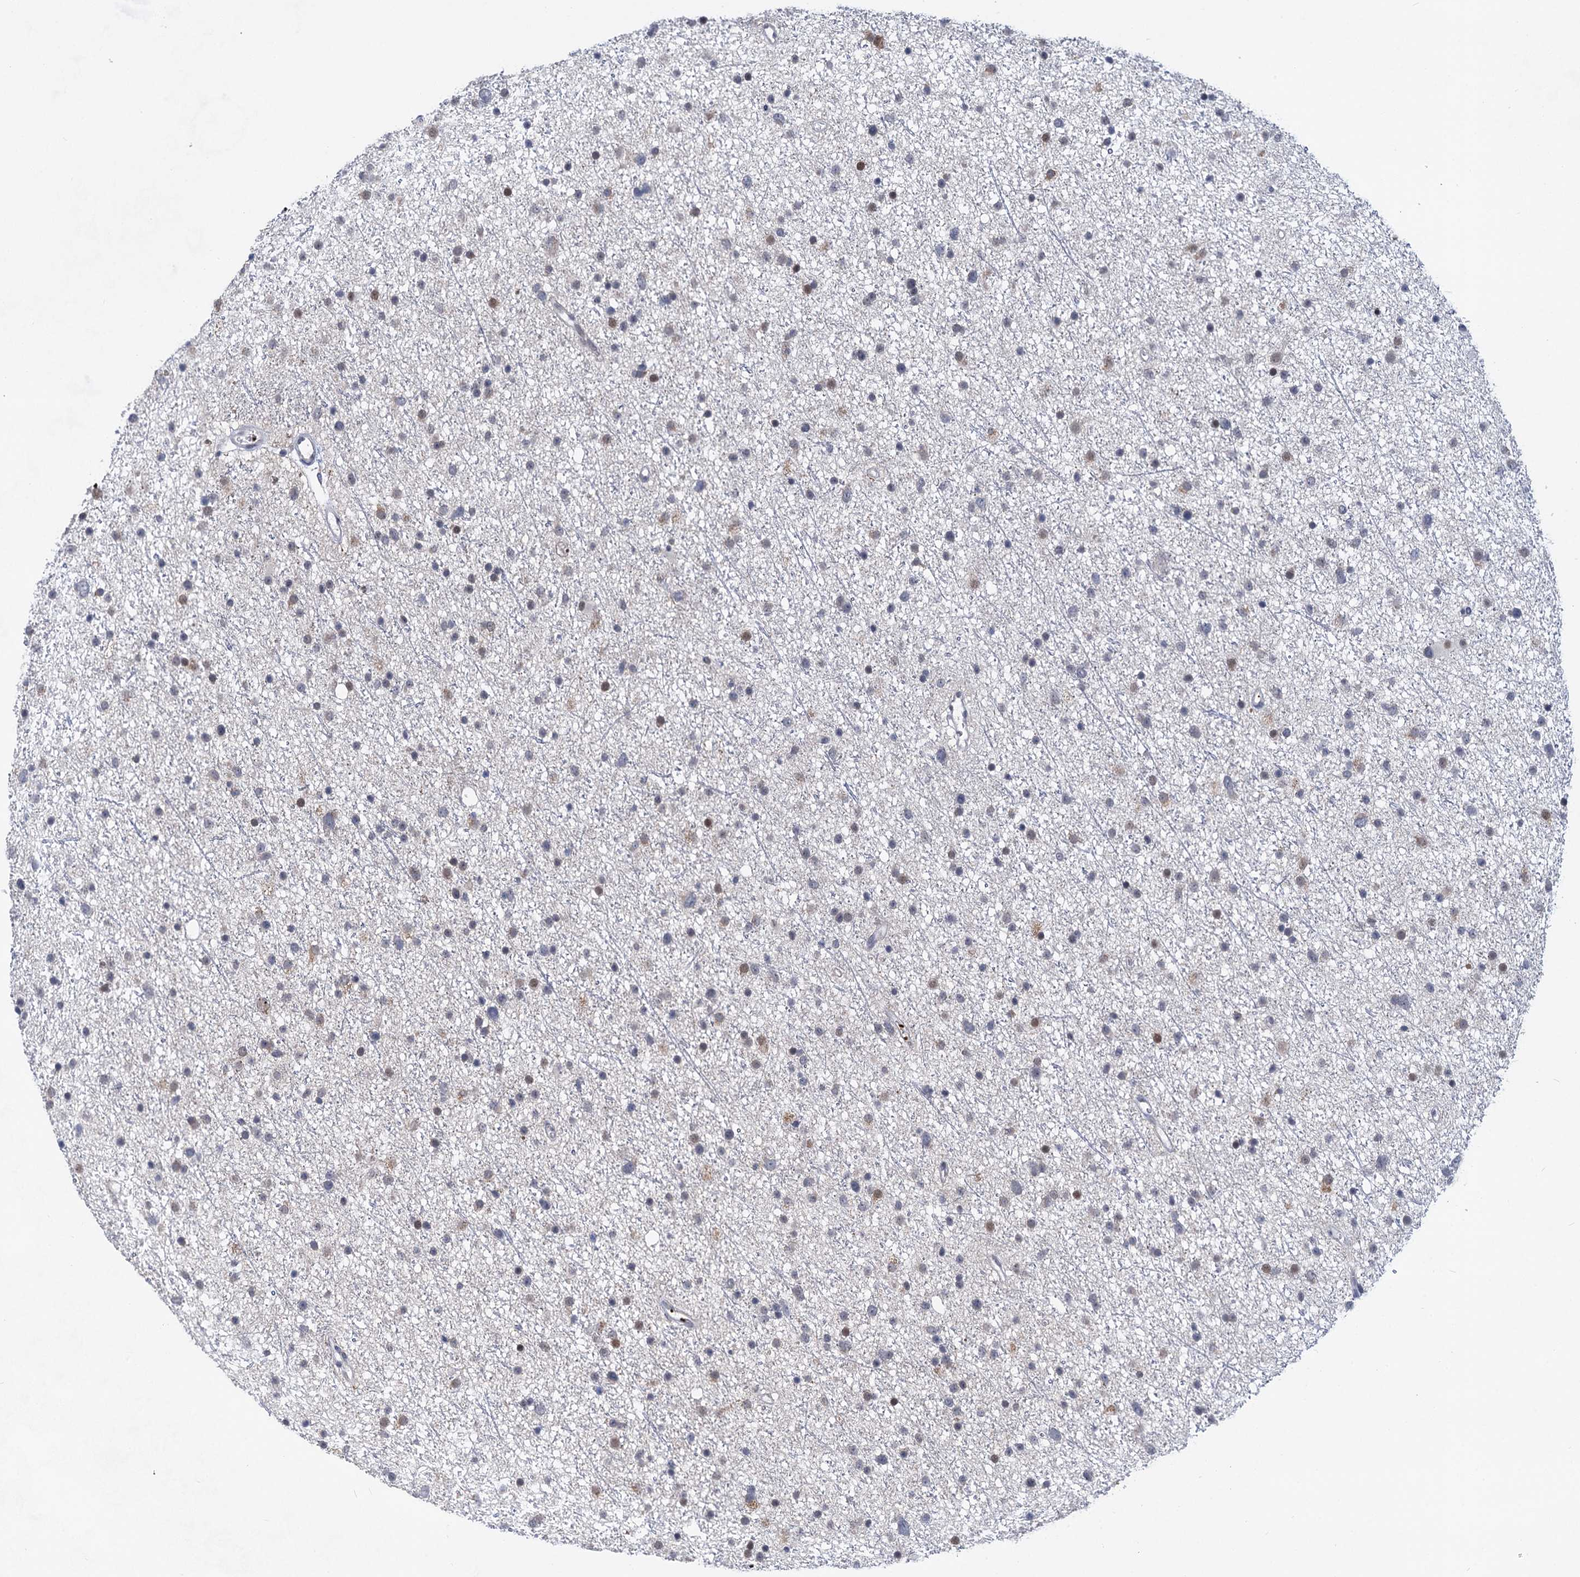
{"staining": {"intensity": "weak", "quantity": "<25%", "location": "nuclear"}, "tissue": "glioma", "cell_type": "Tumor cells", "image_type": "cancer", "snomed": [{"axis": "morphology", "description": "Glioma, malignant, Low grade"}, {"axis": "topography", "description": "Cerebral cortex"}], "caption": "Immunohistochemical staining of human glioma shows no significant staining in tumor cells.", "gene": "MON2", "patient": {"sex": "female", "age": 39}}